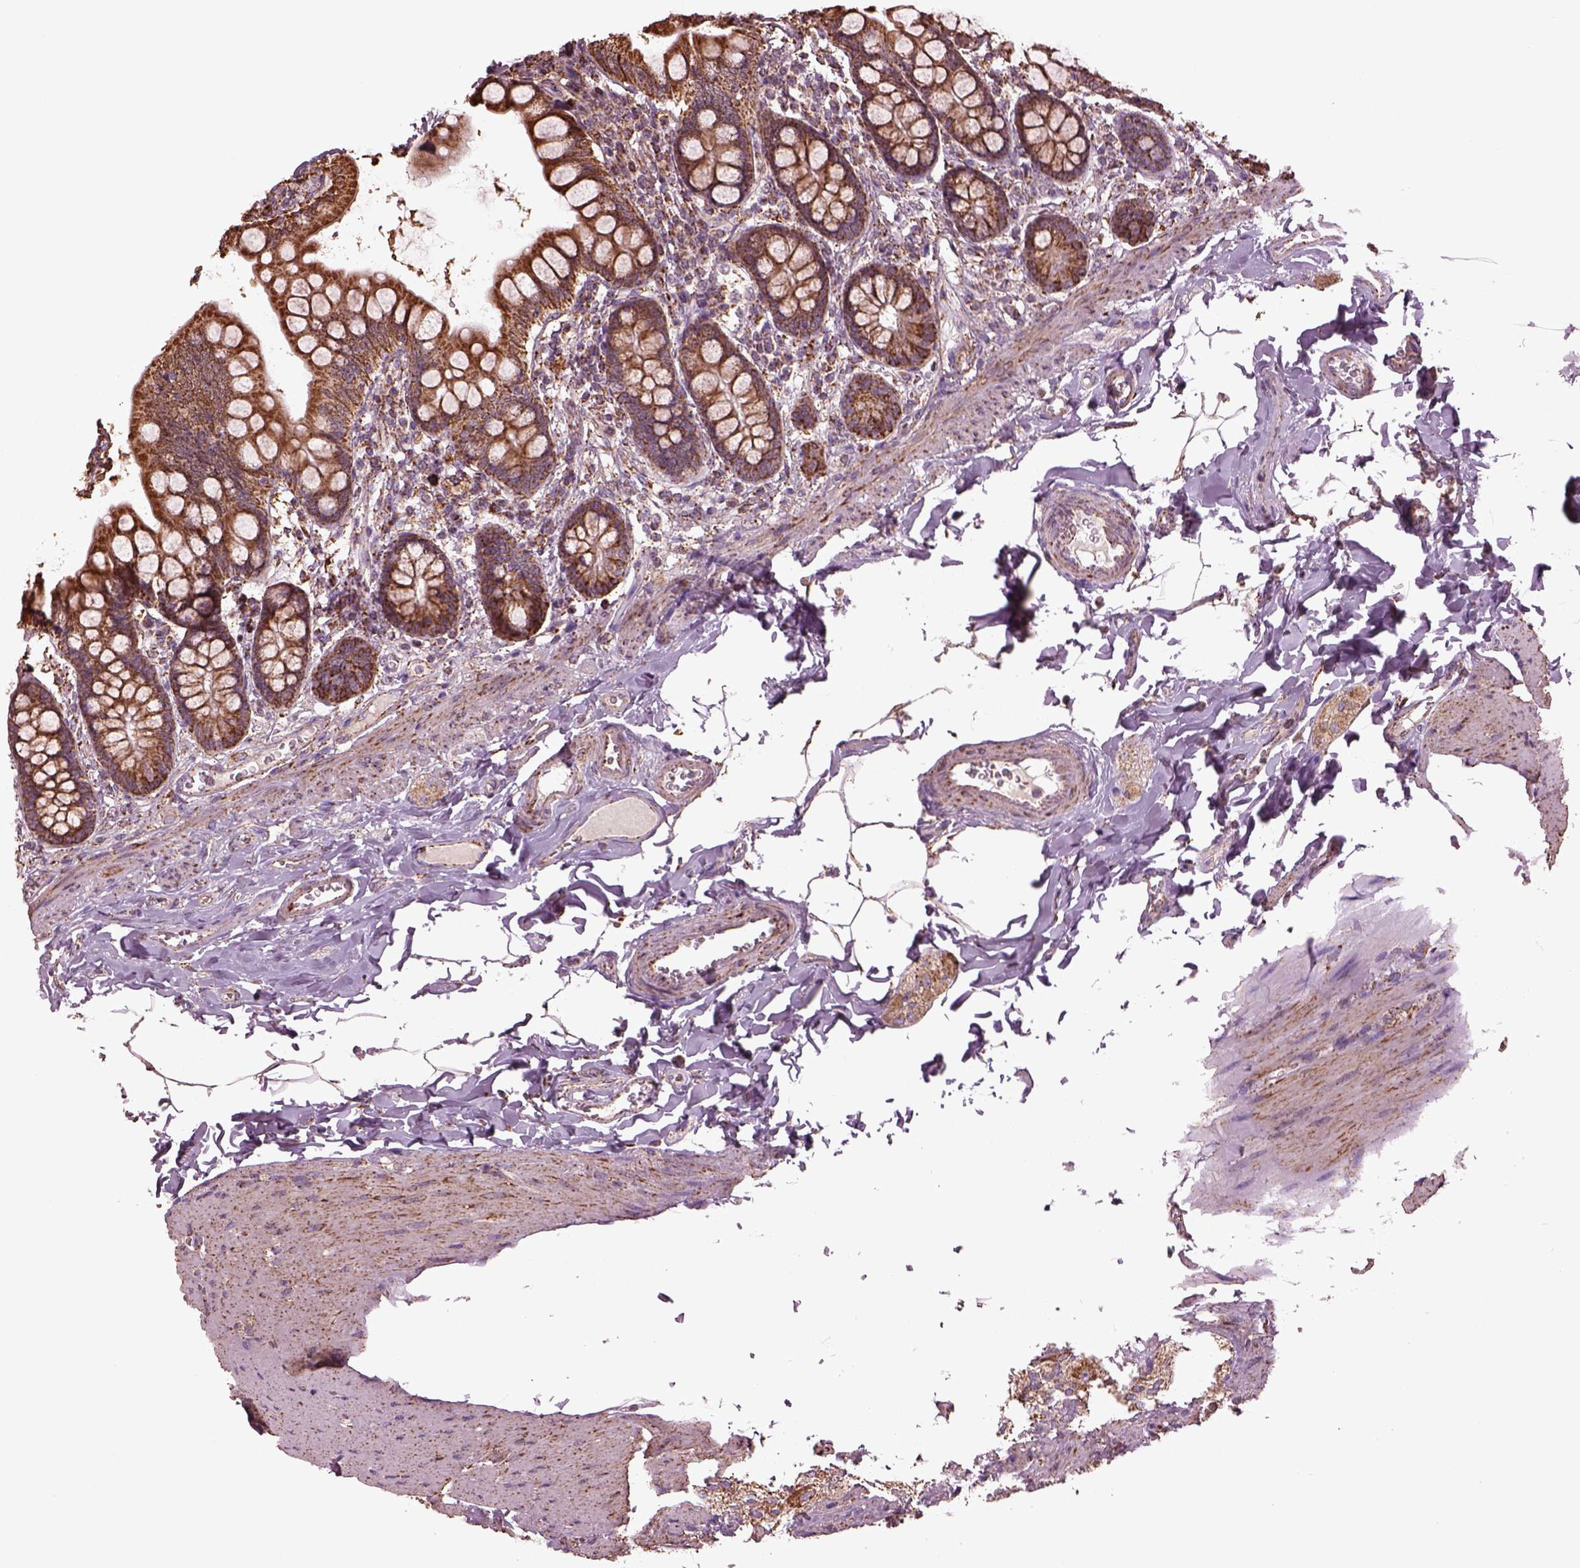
{"staining": {"intensity": "strong", "quantity": ">75%", "location": "cytoplasmic/membranous"}, "tissue": "small intestine", "cell_type": "Glandular cells", "image_type": "normal", "snomed": [{"axis": "morphology", "description": "Normal tissue, NOS"}, {"axis": "topography", "description": "Small intestine"}], "caption": "Glandular cells demonstrate high levels of strong cytoplasmic/membranous positivity in approximately >75% of cells in normal small intestine.", "gene": "TMEM254", "patient": {"sex": "female", "age": 56}}